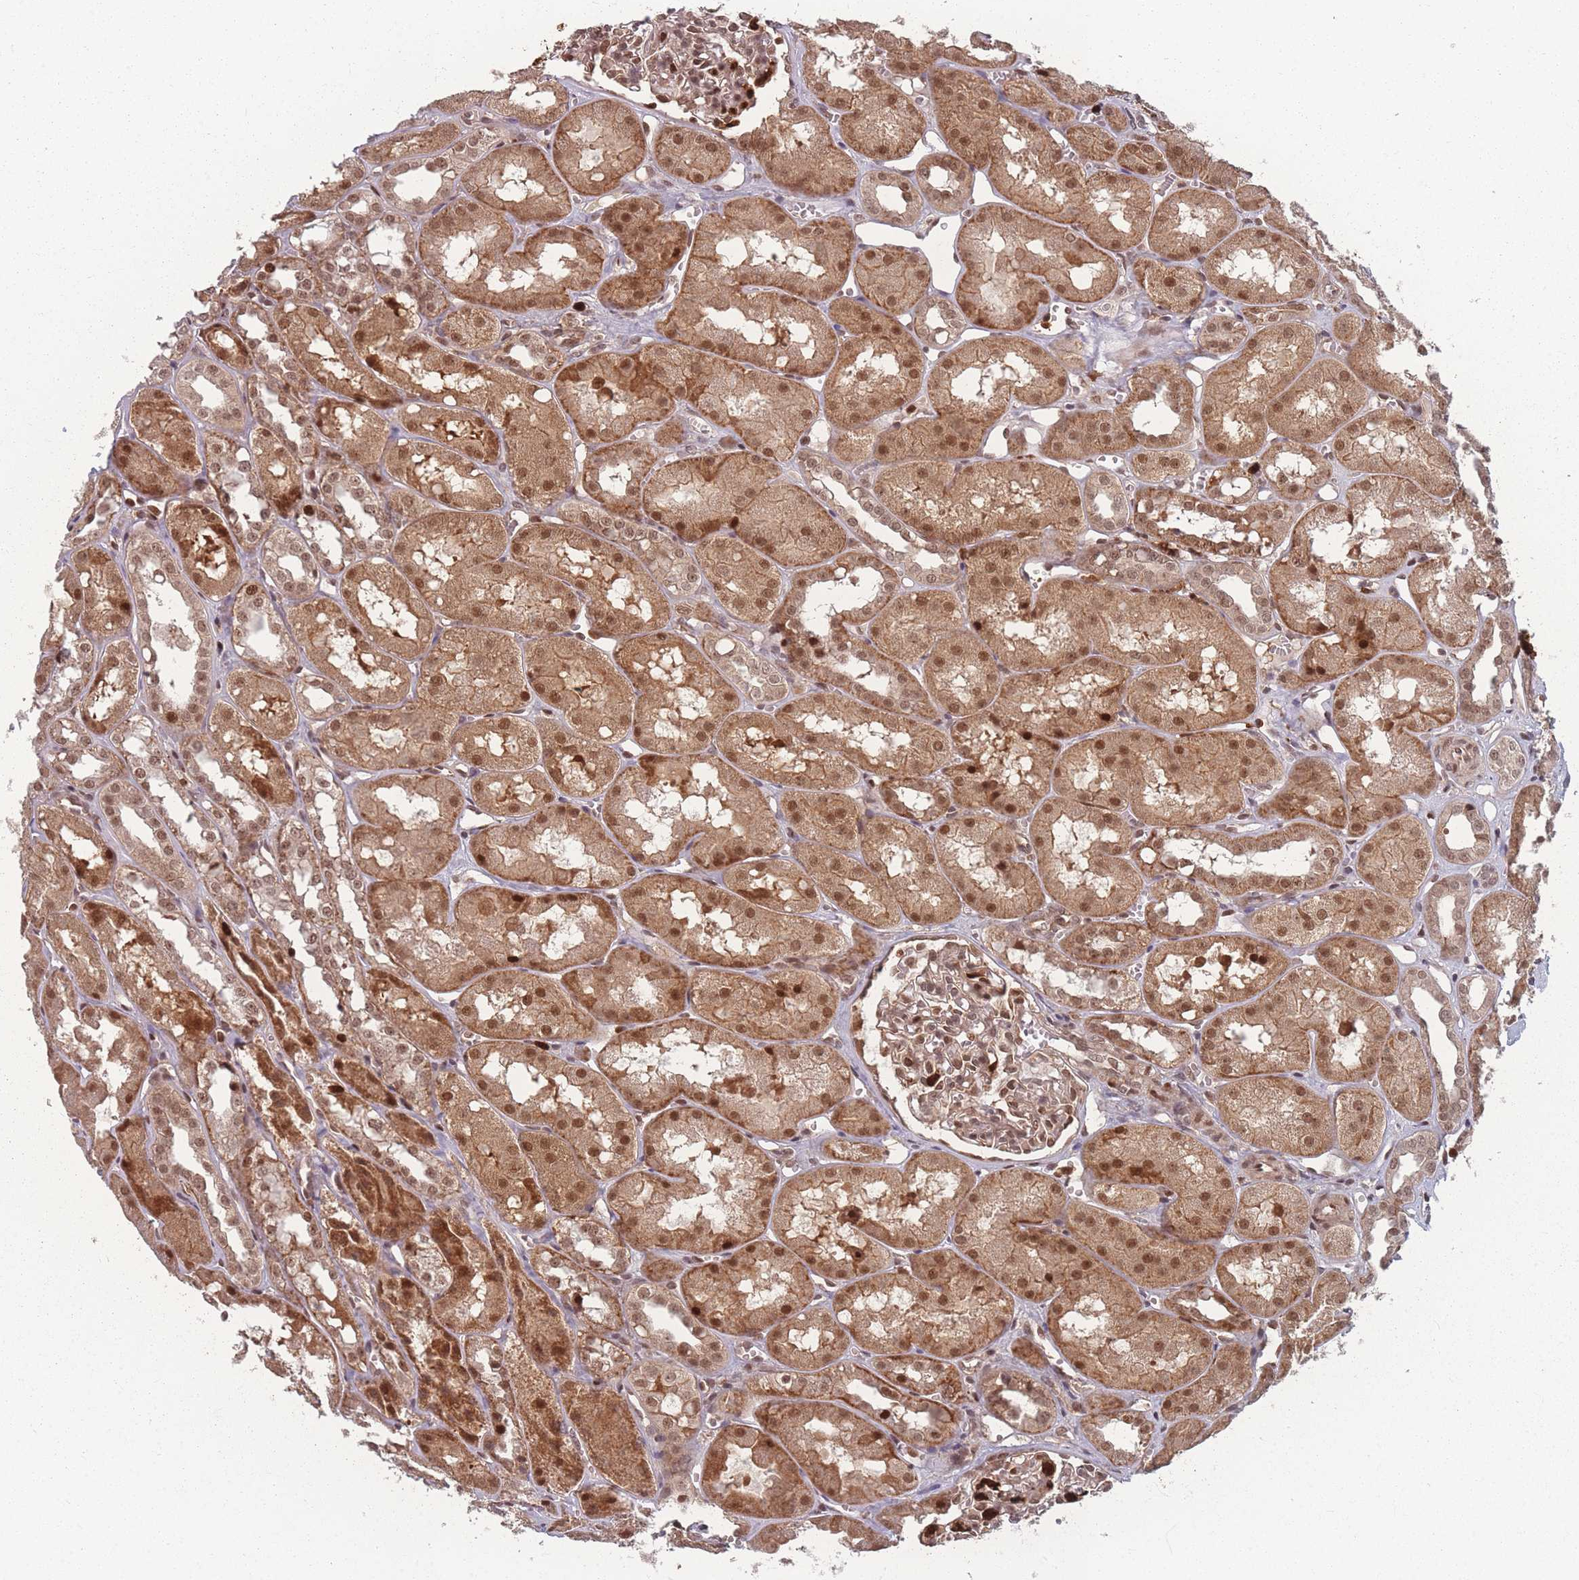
{"staining": {"intensity": "moderate", "quantity": ">75%", "location": "nuclear"}, "tissue": "kidney", "cell_type": "Cells in glomeruli", "image_type": "normal", "snomed": [{"axis": "morphology", "description": "Normal tissue, NOS"}, {"axis": "topography", "description": "Kidney"}], "caption": "Cells in glomeruli demonstrate moderate nuclear positivity in approximately >75% of cells in benign kidney. The staining is performed using DAB (3,3'-diaminobenzidine) brown chromogen to label protein expression. The nuclei are counter-stained blue using hematoxylin.", "gene": "WDR55", "patient": {"sex": "male", "age": 16}}